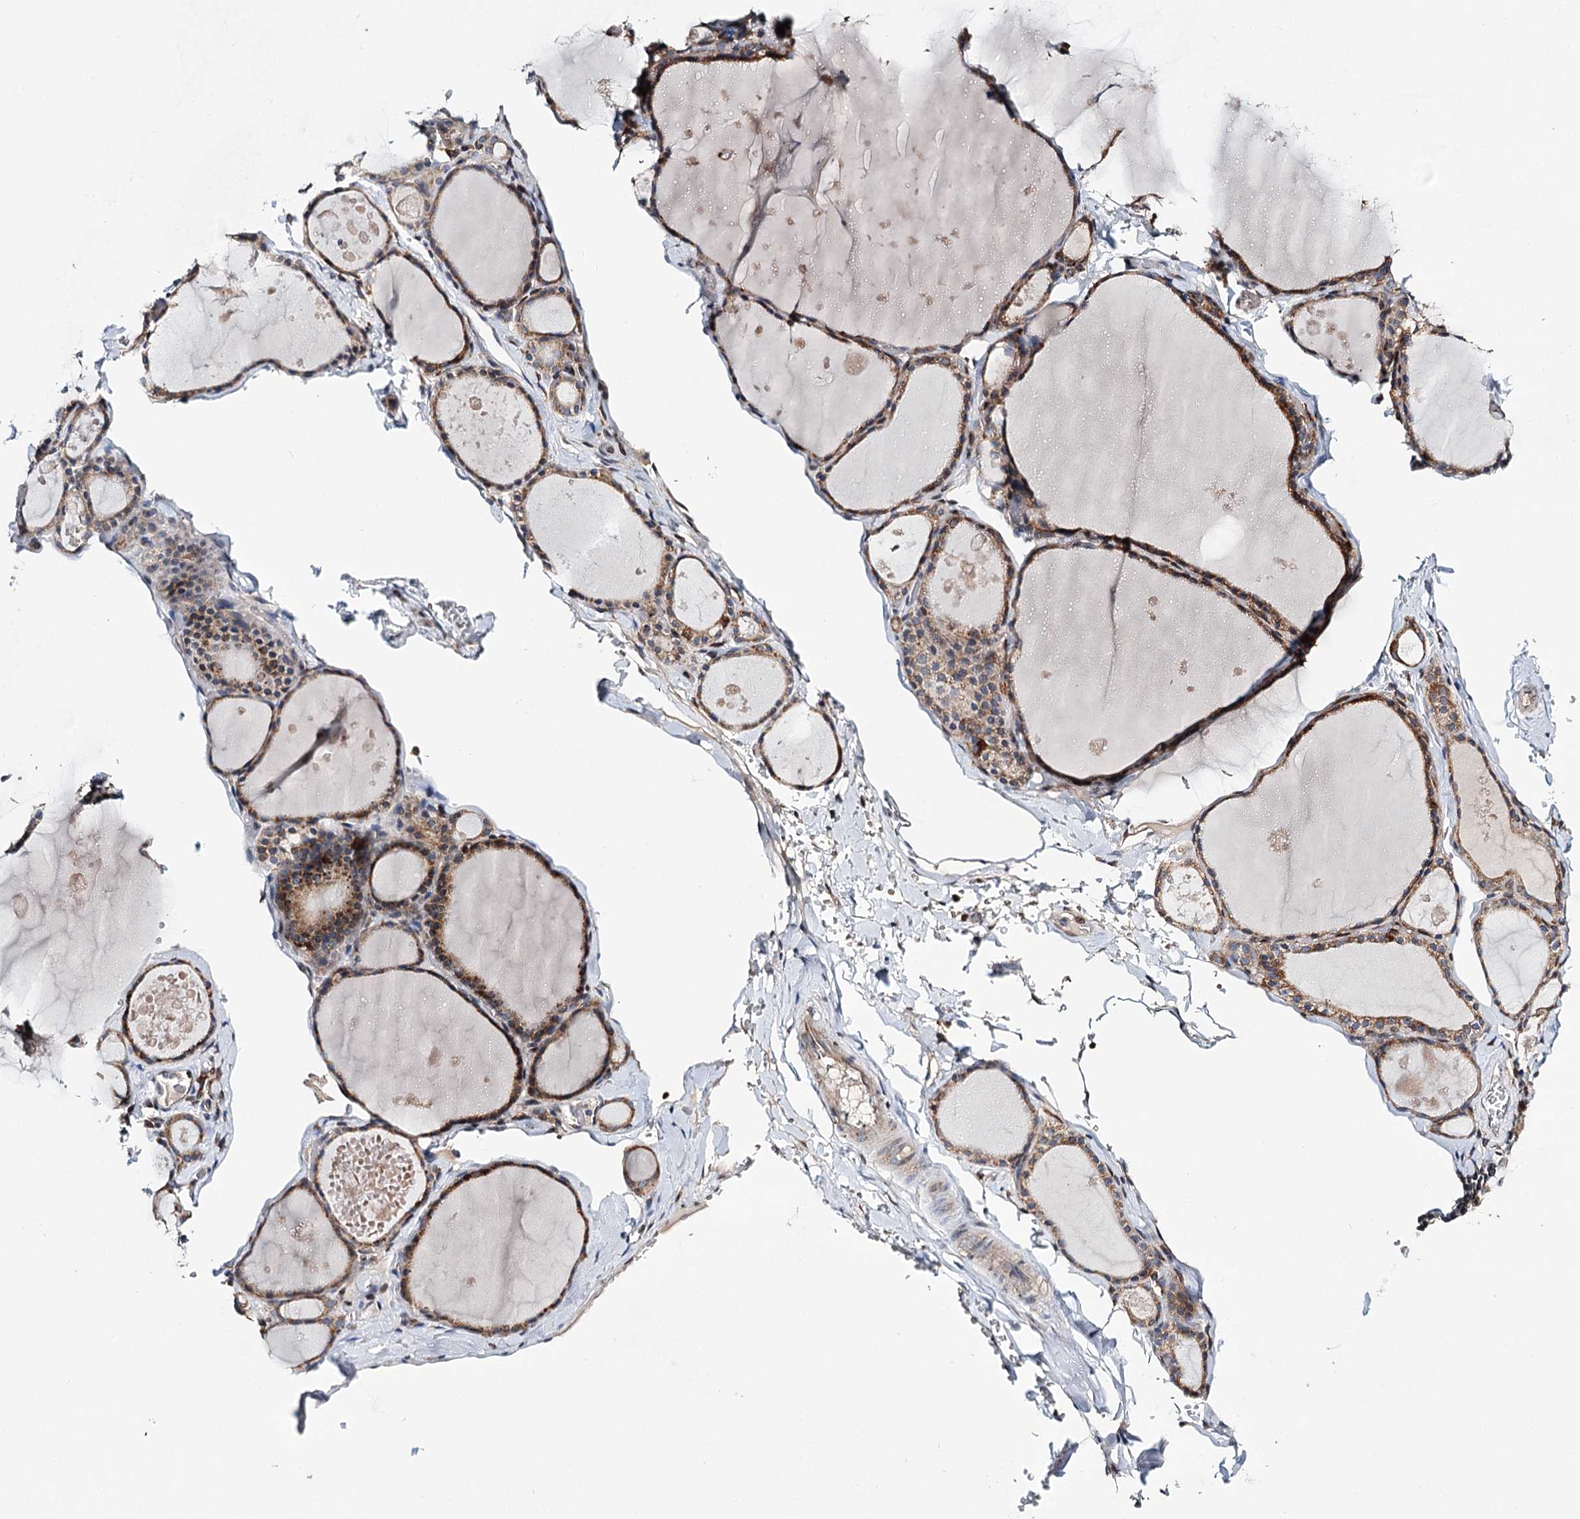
{"staining": {"intensity": "moderate", "quantity": ">75%", "location": "cytoplasmic/membranous"}, "tissue": "thyroid gland", "cell_type": "Glandular cells", "image_type": "normal", "snomed": [{"axis": "morphology", "description": "Normal tissue, NOS"}, {"axis": "topography", "description": "Thyroid gland"}], "caption": "A high-resolution histopathology image shows immunohistochemistry staining of normal thyroid gland, which shows moderate cytoplasmic/membranous staining in about >75% of glandular cells.", "gene": "CFAP46", "patient": {"sex": "male", "age": 56}}